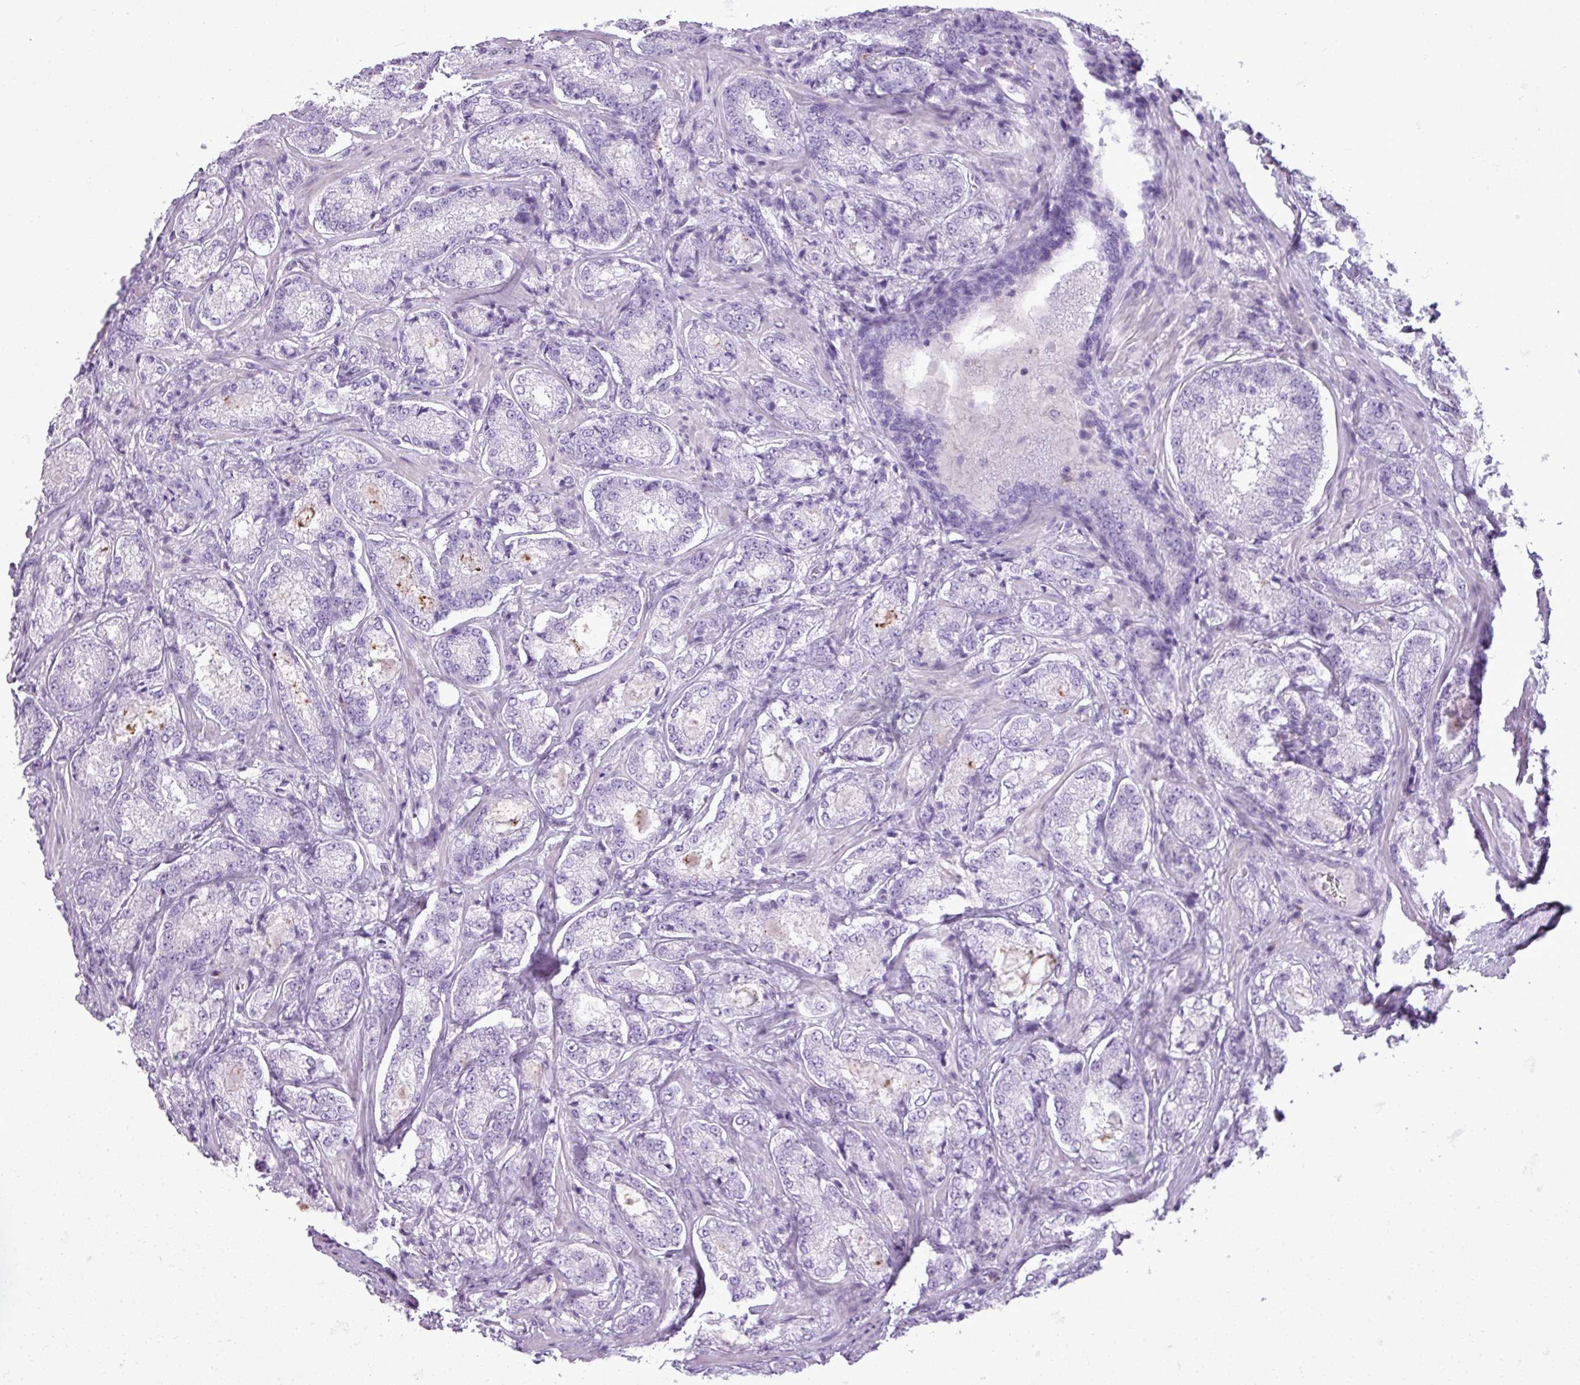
{"staining": {"intensity": "negative", "quantity": "none", "location": "none"}, "tissue": "prostate cancer", "cell_type": "Tumor cells", "image_type": "cancer", "snomed": [{"axis": "morphology", "description": "Adenocarcinoma, Low grade"}, {"axis": "topography", "description": "Prostate"}], "caption": "An immunohistochemistry (IHC) micrograph of prostate cancer is shown. There is no staining in tumor cells of prostate cancer.", "gene": "RBMXL2", "patient": {"sex": "male", "age": 74}}